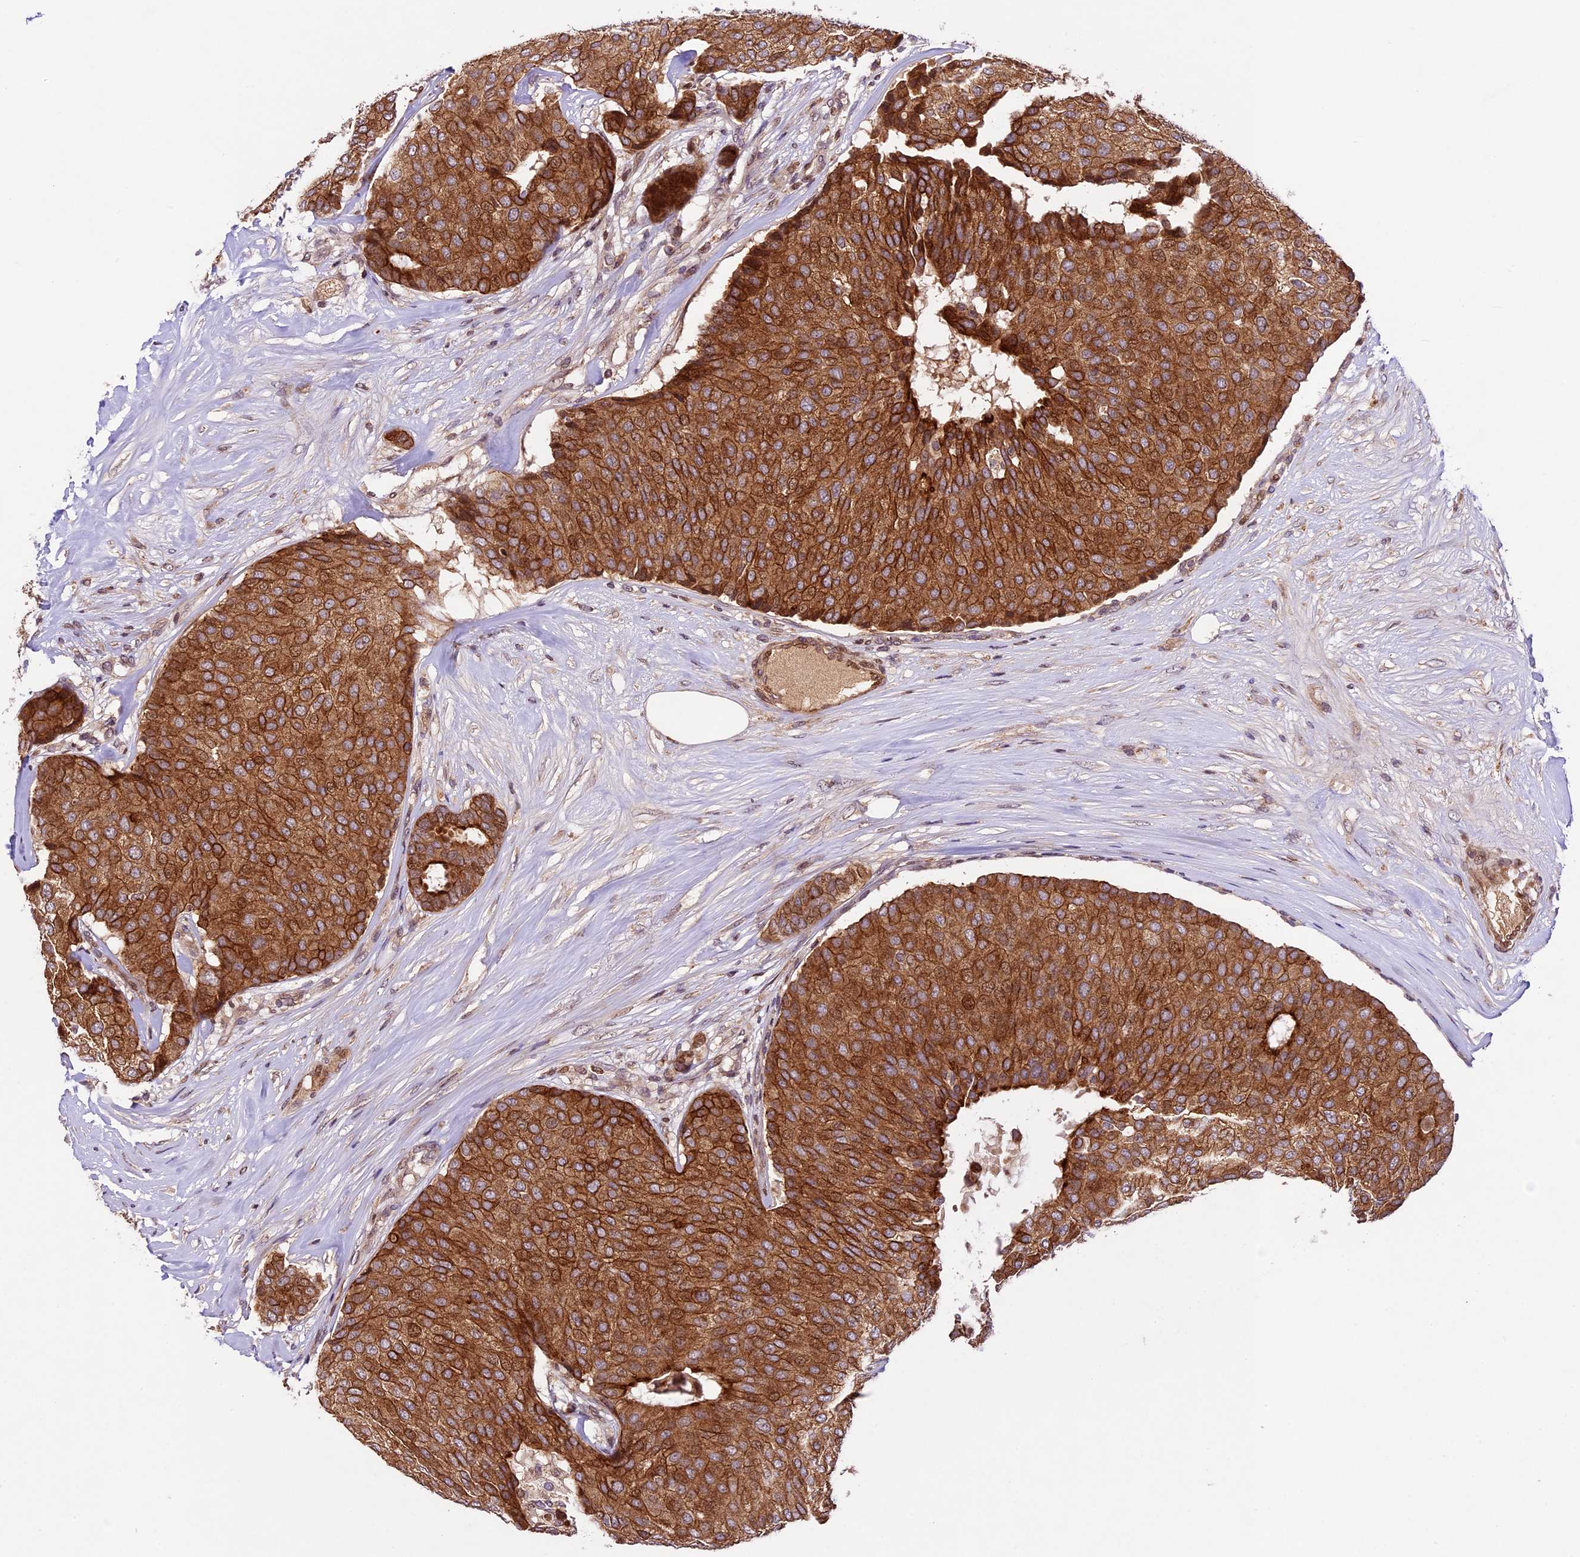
{"staining": {"intensity": "strong", "quantity": ">75%", "location": "cytoplasmic/membranous"}, "tissue": "breast cancer", "cell_type": "Tumor cells", "image_type": "cancer", "snomed": [{"axis": "morphology", "description": "Duct carcinoma"}, {"axis": "topography", "description": "Breast"}], "caption": "Intraductal carcinoma (breast) stained with a protein marker exhibits strong staining in tumor cells.", "gene": "CCSER1", "patient": {"sex": "female", "age": 75}}